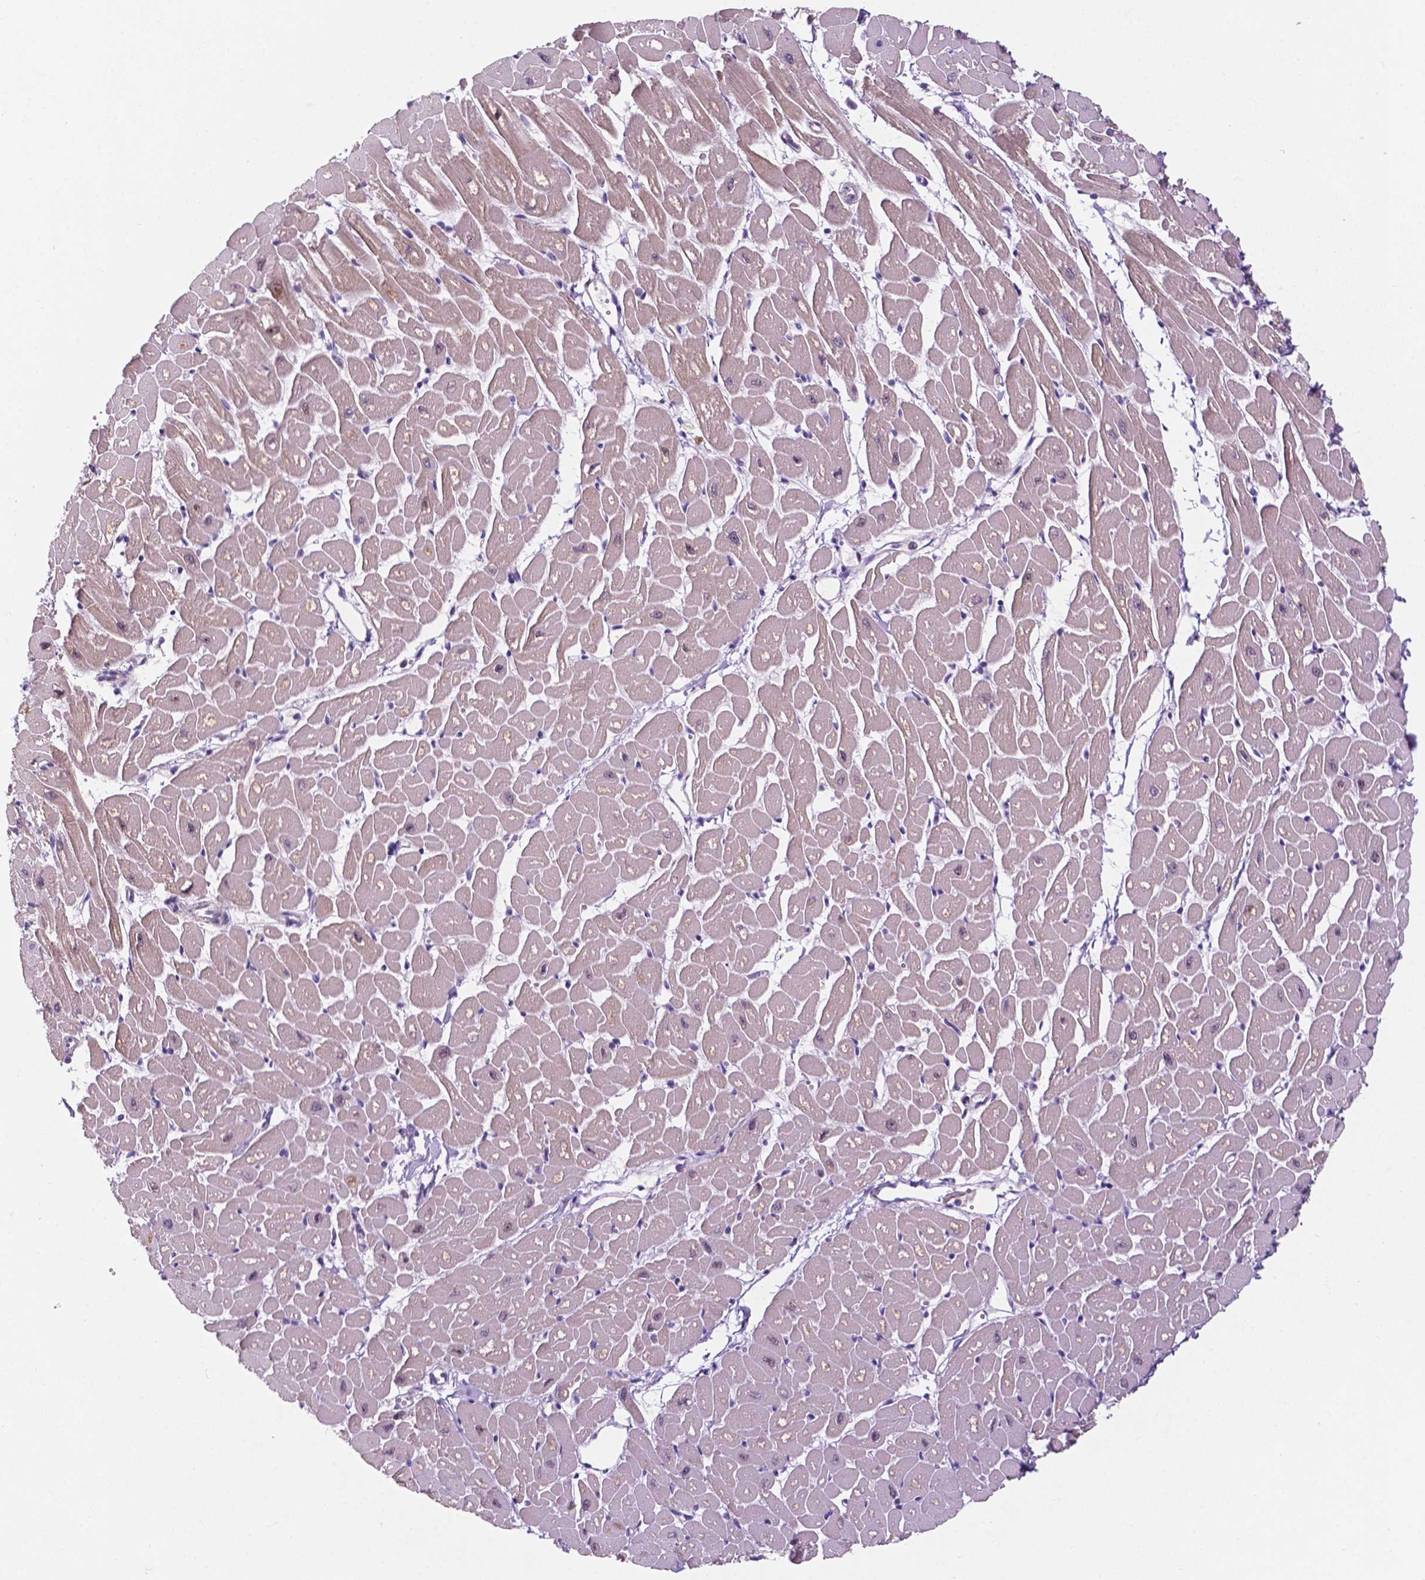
{"staining": {"intensity": "weak", "quantity": "25%-75%", "location": "cytoplasmic/membranous,nuclear"}, "tissue": "heart muscle", "cell_type": "Cardiomyocytes", "image_type": "normal", "snomed": [{"axis": "morphology", "description": "Normal tissue, NOS"}, {"axis": "topography", "description": "Heart"}], "caption": "About 25%-75% of cardiomyocytes in normal heart muscle reveal weak cytoplasmic/membranous,nuclear protein expression as visualized by brown immunohistochemical staining.", "gene": "FAM50B", "patient": {"sex": "male", "age": 57}}